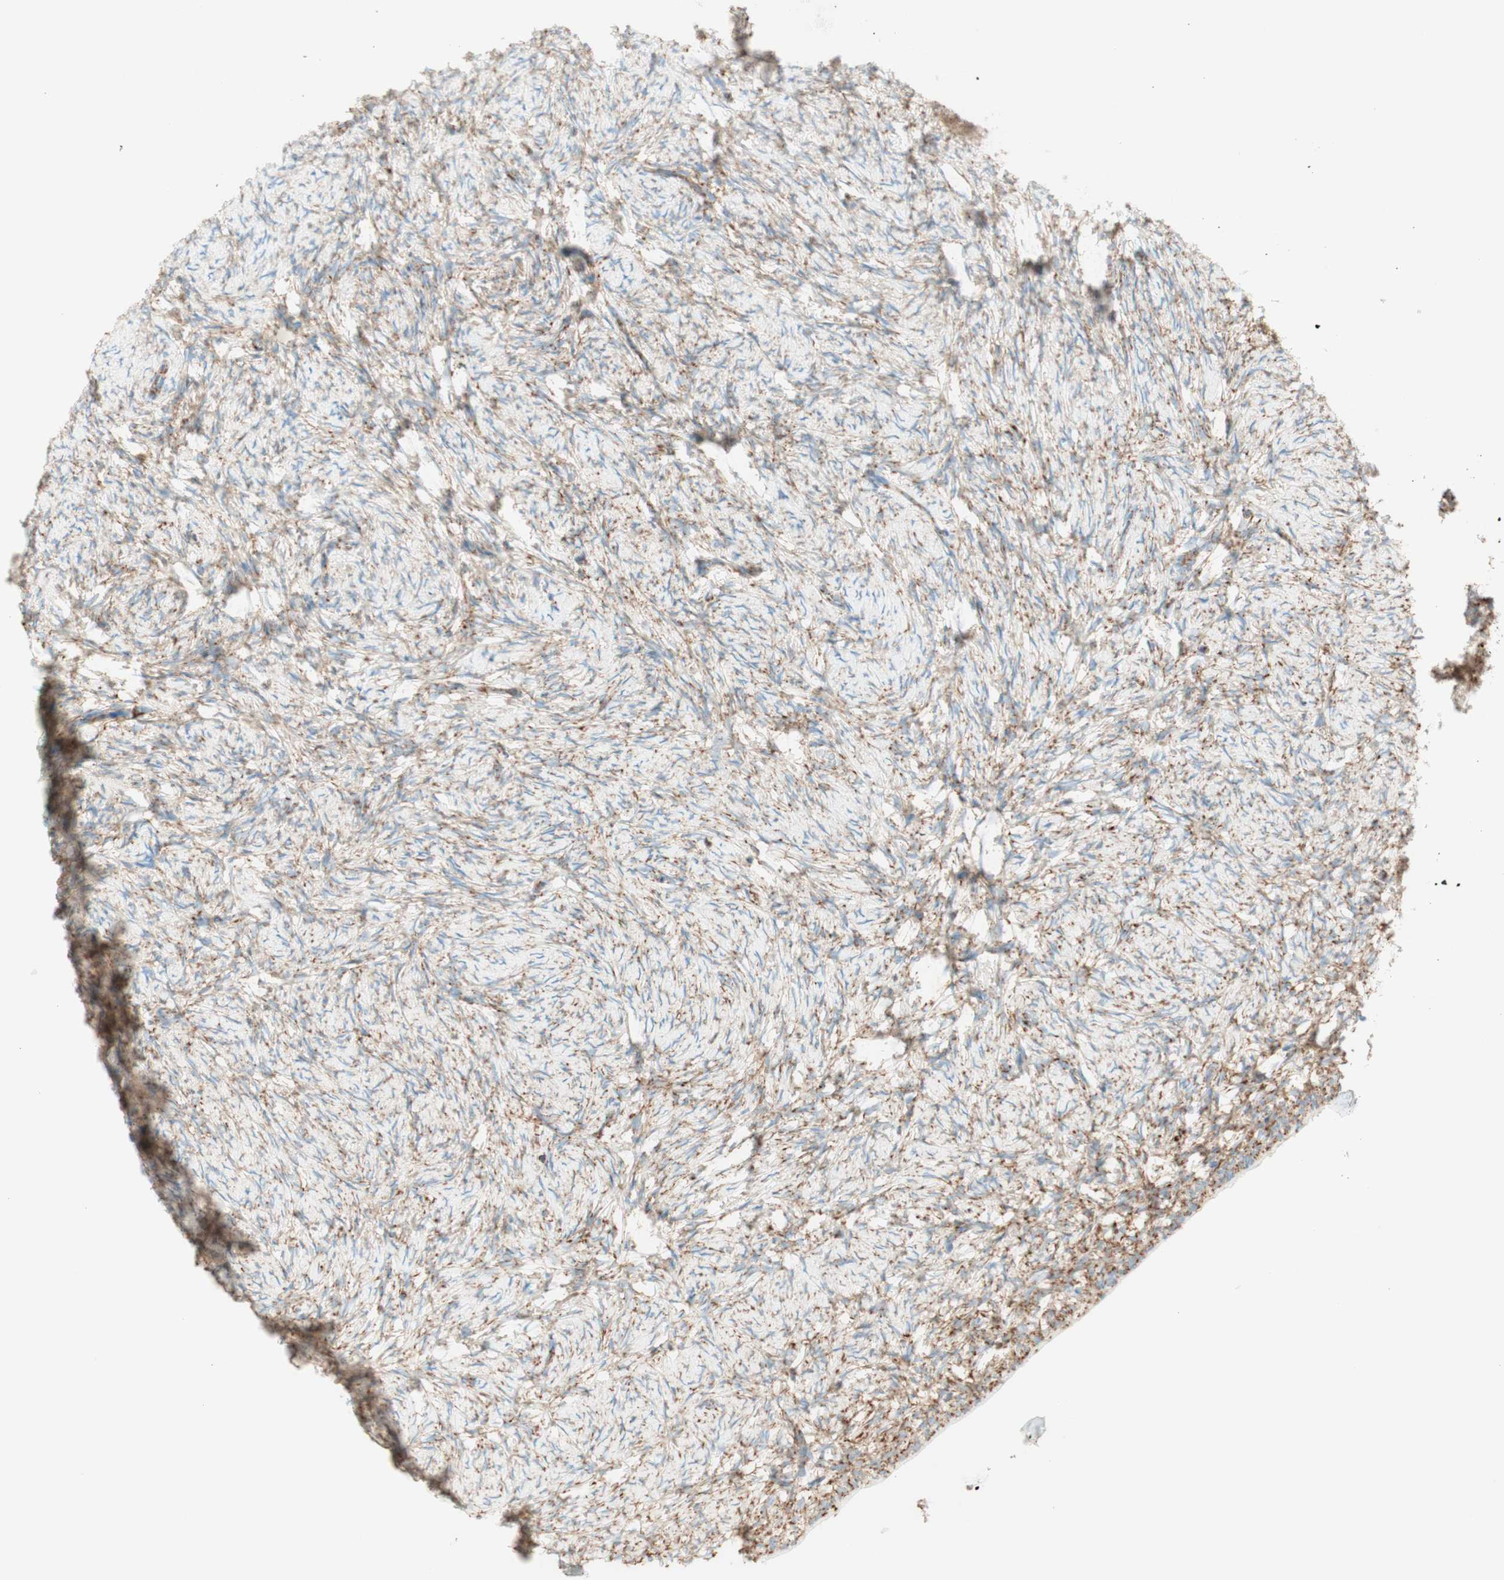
{"staining": {"intensity": "moderate", "quantity": ">75%", "location": "cytoplasmic/membranous"}, "tissue": "ovary", "cell_type": "Ovarian stroma cells", "image_type": "normal", "snomed": [{"axis": "morphology", "description": "Normal tissue, NOS"}, {"axis": "topography", "description": "Ovary"}], "caption": "Immunohistochemistry (IHC) image of normal ovary: human ovary stained using IHC exhibits medium levels of moderate protein expression localized specifically in the cytoplasmic/membranous of ovarian stroma cells, appearing as a cytoplasmic/membranous brown color.", "gene": "TOMM20", "patient": {"sex": "female", "age": 60}}